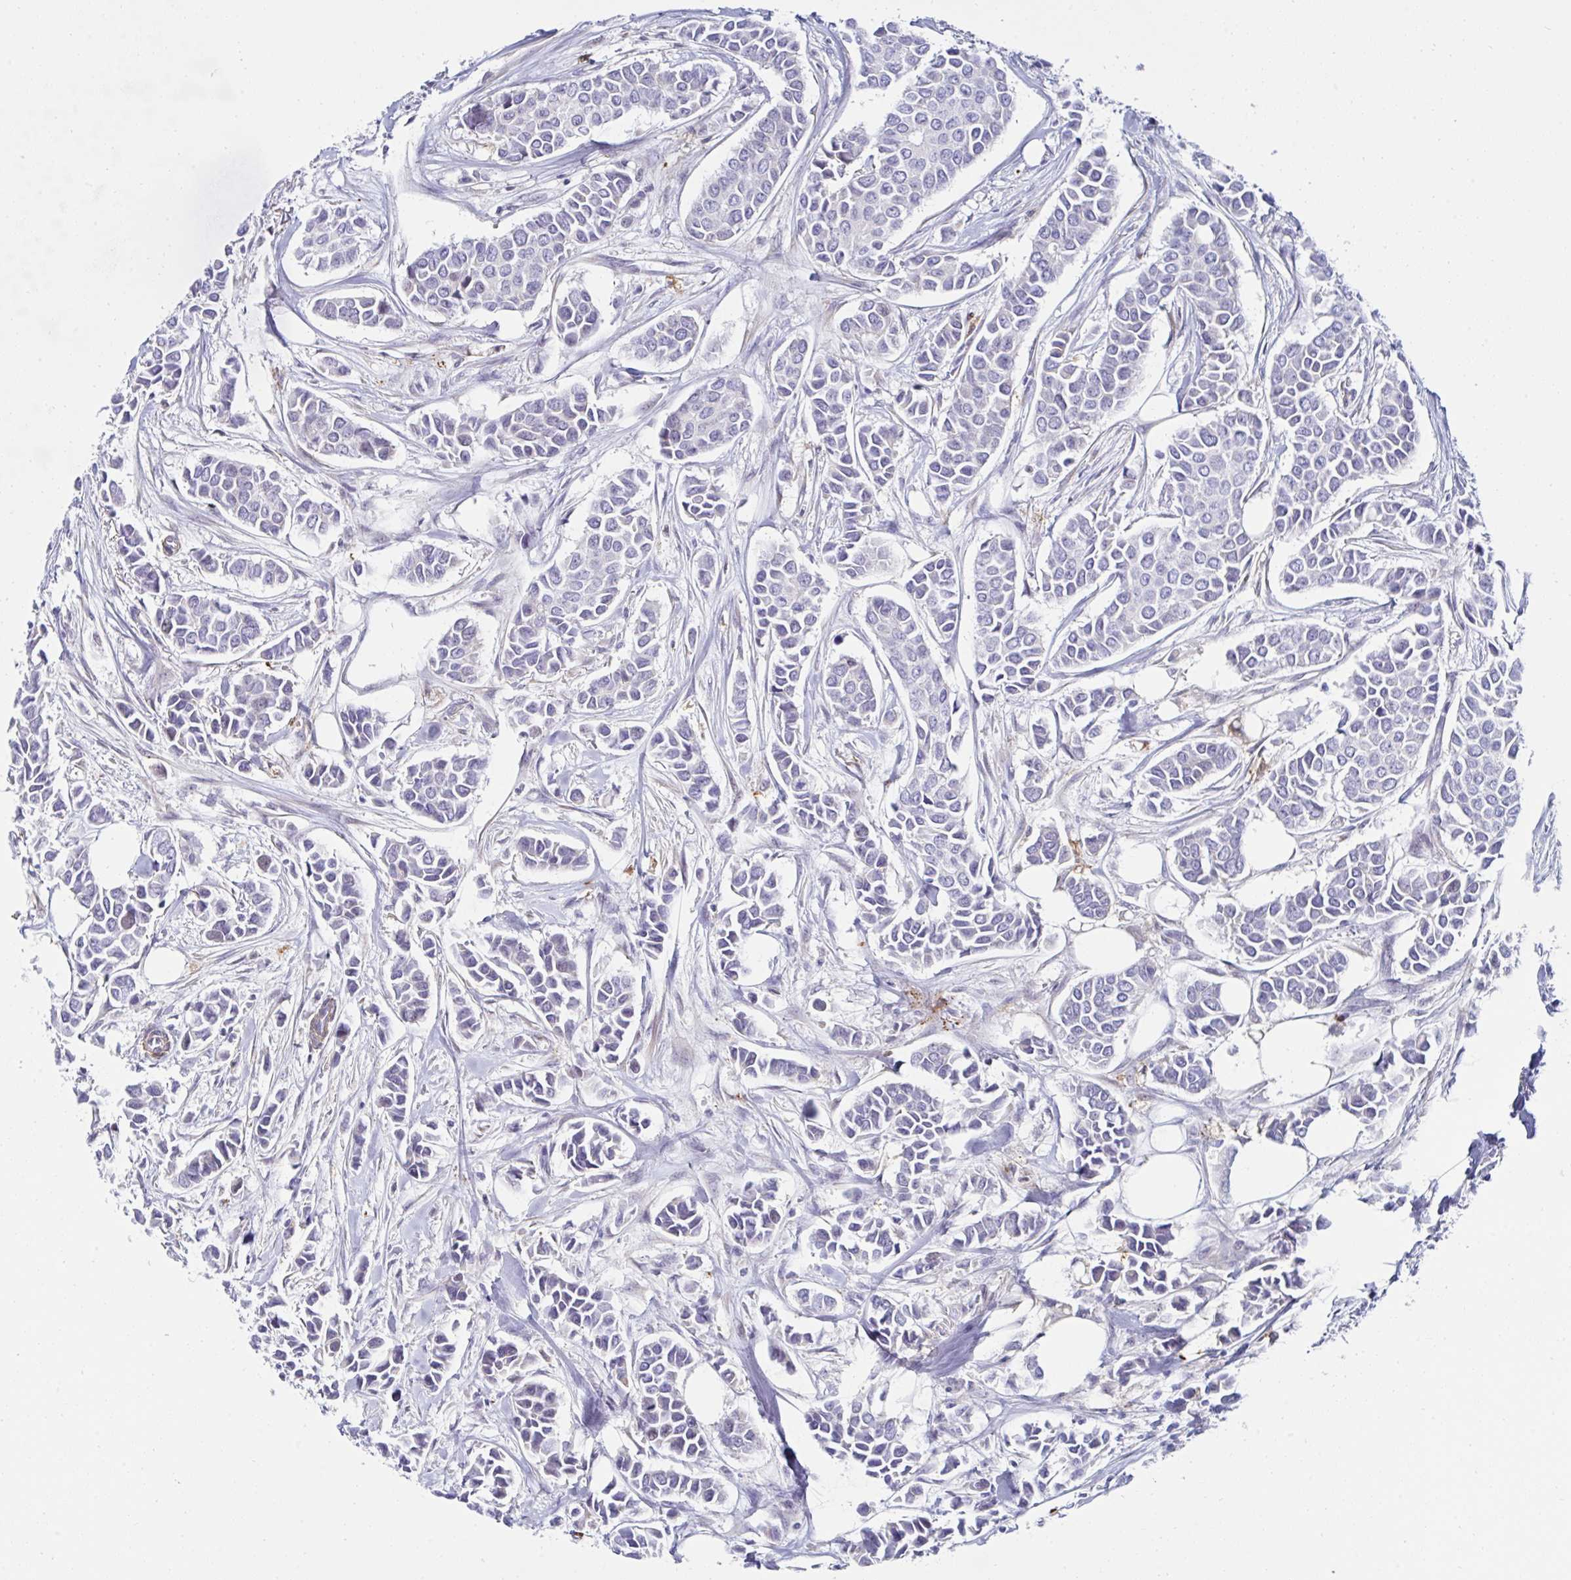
{"staining": {"intensity": "negative", "quantity": "none", "location": "none"}, "tissue": "breast cancer", "cell_type": "Tumor cells", "image_type": "cancer", "snomed": [{"axis": "morphology", "description": "Duct carcinoma"}, {"axis": "topography", "description": "Breast"}], "caption": "The micrograph demonstrates no significant expression in tumor cells of breast intraductal carcinoma.", "gene": "FBXL13", "patient": {"sex": "female", "age": 84}}